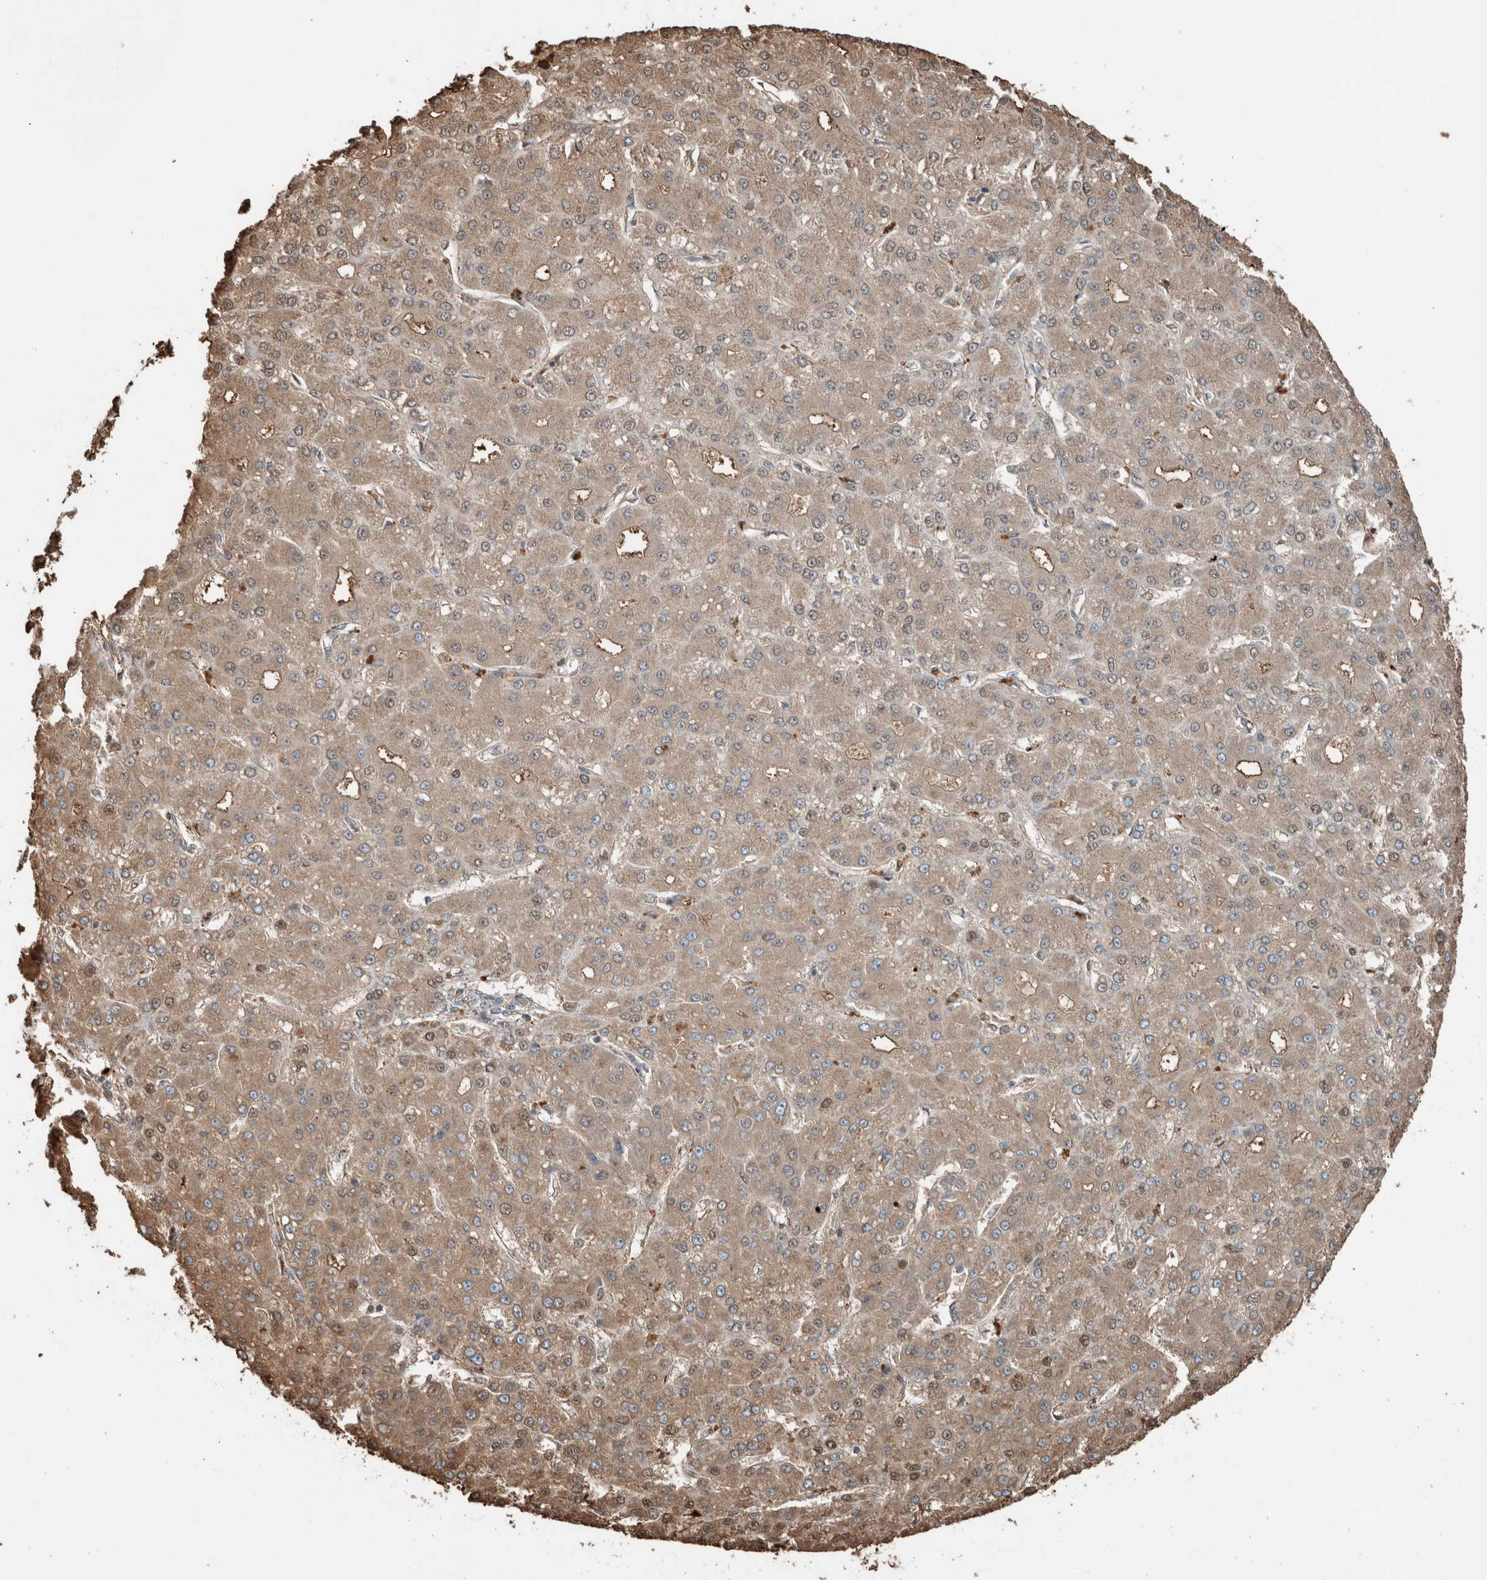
{"staining": {"intensity": "weak", "quantity": ">75%", "location": "cytoplasmic/membranous"}, "tissue": "liver cancer", "cell_type": "Tumor cells", "image_type": "cancer", "snomed": [{"axis": "morphology", "description": "Carcinoma, Hepatocellular, NOS"}, {"axis": "topography", "description": "Liver"}], "caption": "Liver hepatocellular carcinoma stained with DAB IHC displays low levels of weak cytoplasmic/membranous positivity in approximately >75% of tumor cells.", "gene": "USP34", "patient": {"sex": "male", "age": 67}}